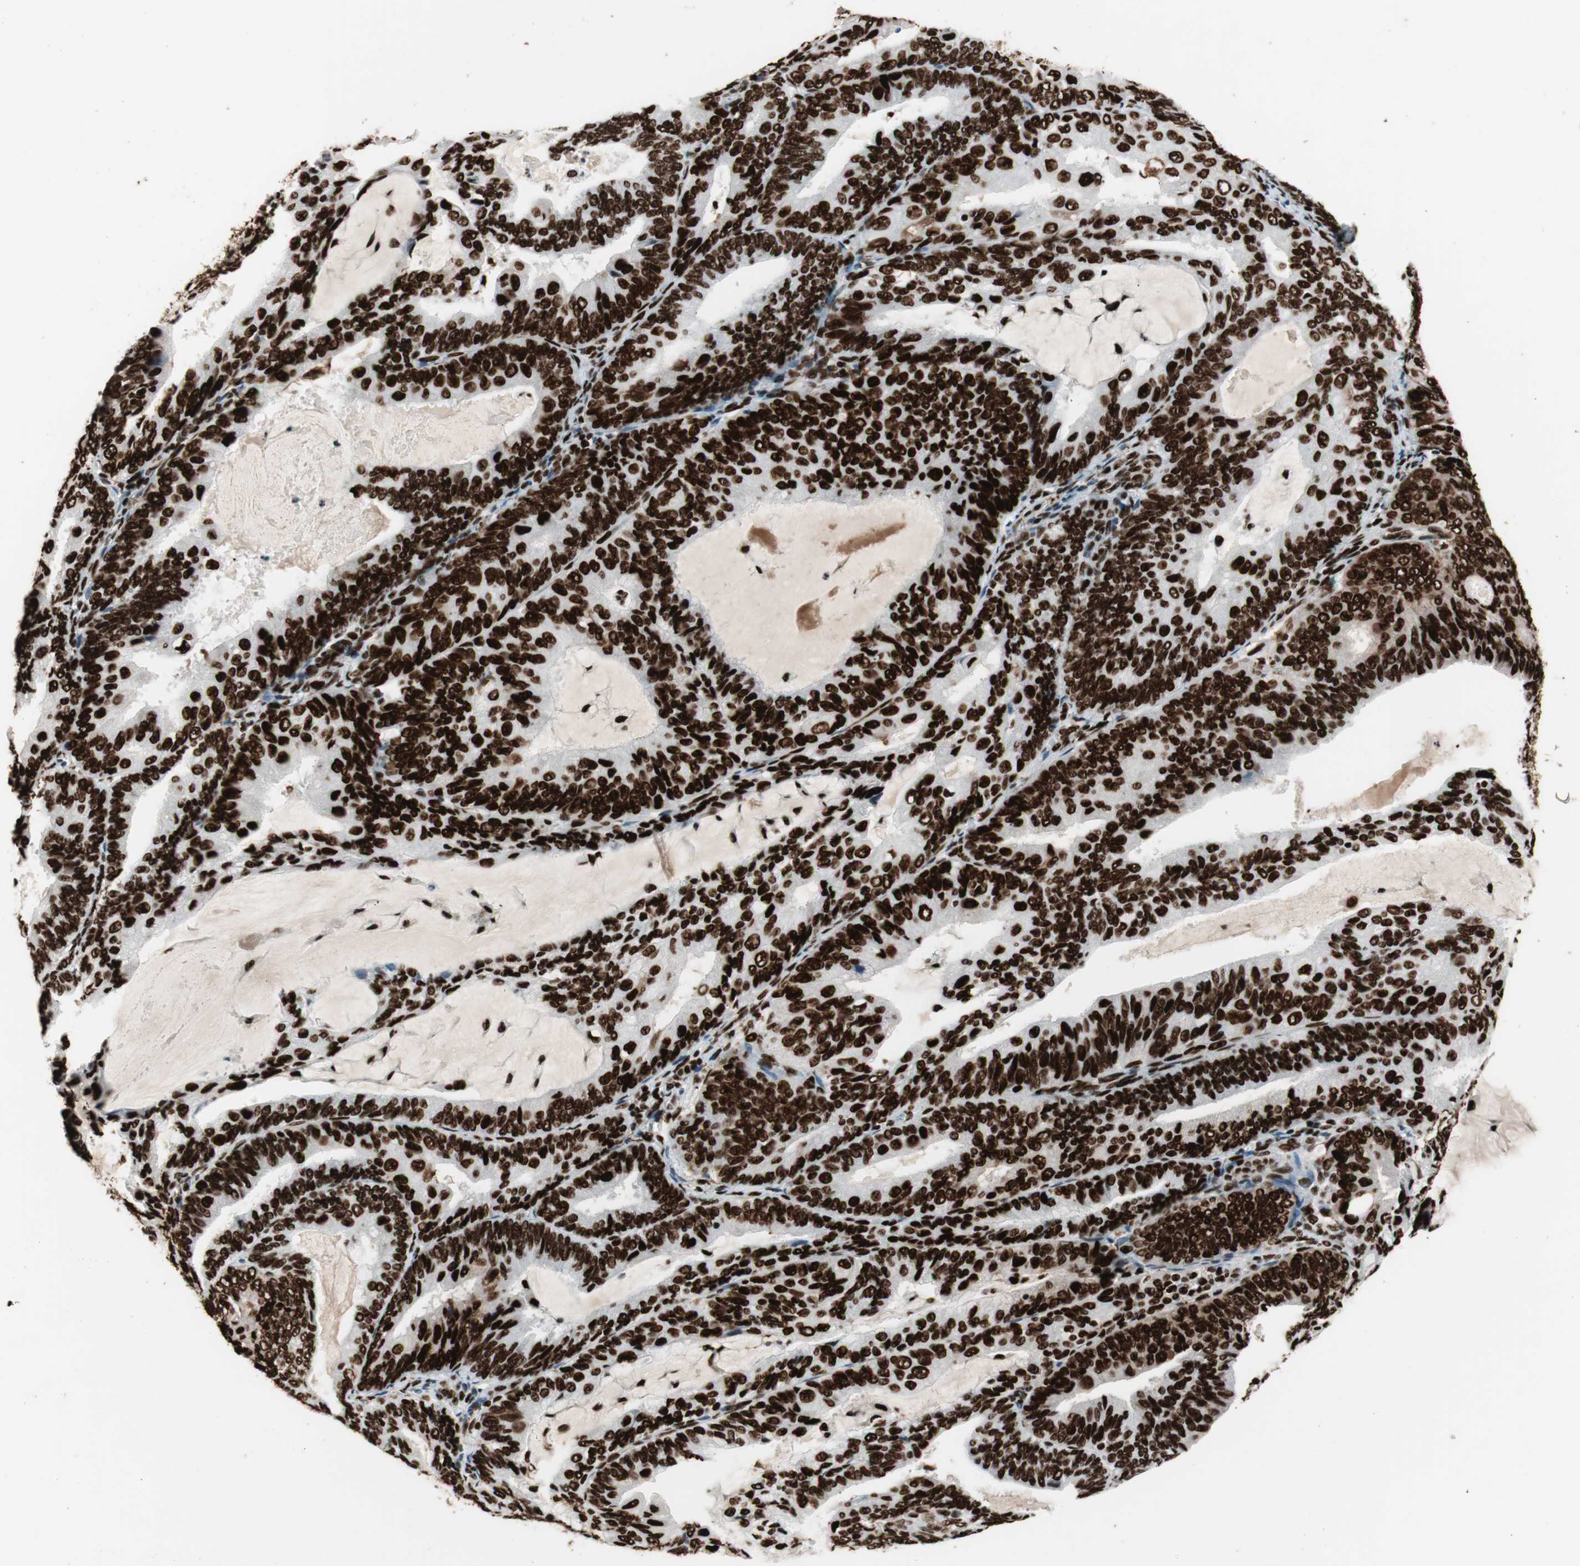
{"staining": {"intensity": "strong", "quantity": ">75%", "location": "nuclear"}, "tissue": "endometrial cancer", "cell_type": "Tumor cells", "image_type": "cancer", "snomed": [{"axis": "morphology", "description": "Adenocarcinoma, NOS"}, {"axis": "topography", "description": "Endometrium"}], "caption": "IHC (DAB (3,3'-diaminobenzidine)) staining of adenocarcinoma (endometrial) displays strong nuclear protein staining in about >75% of tumor cells.", "gene": "PSME3", "patient": {"sex": "female", "age": 81}}